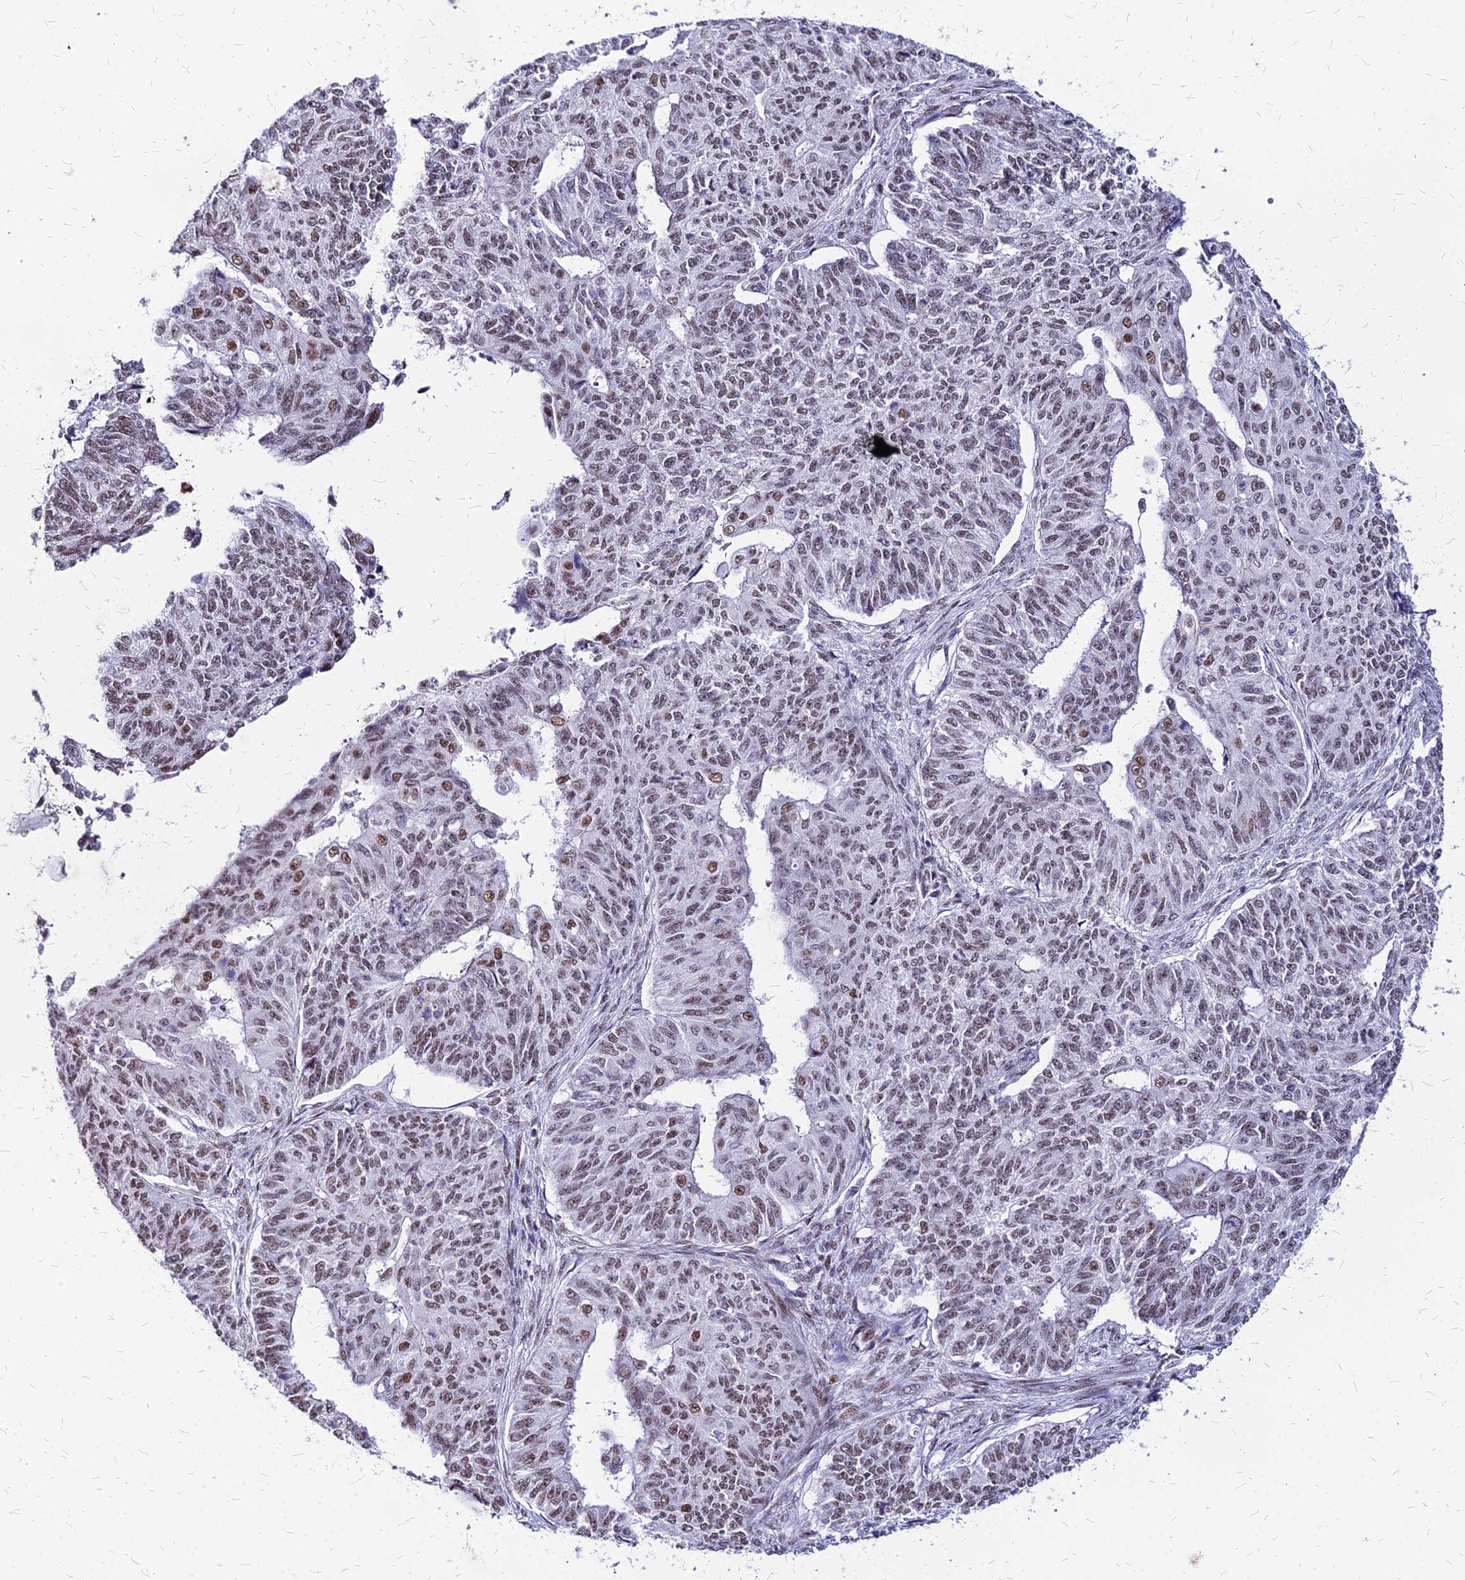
{"staining": {"intensity": "moderate", "quantity": ">75%", "location": "nuclear"}, "tissue": "endometrial cancer", "cell_type": "Tumor cells", "image_type": "cancer", "snomed": [{"axis": "morphology", "description": "Adenocarcinoma, NOS"}, {"axis": "topography", "description": "Endometrium"}], "caption": "Approximately >75% of tumor cells in human adenocarcinoma (endometrial) display moderate nuclear protein positivity as visualized by brown immunohistochemical staining.", "gene": "FDX2", "patient": {"sex": "female", "age": 32}}